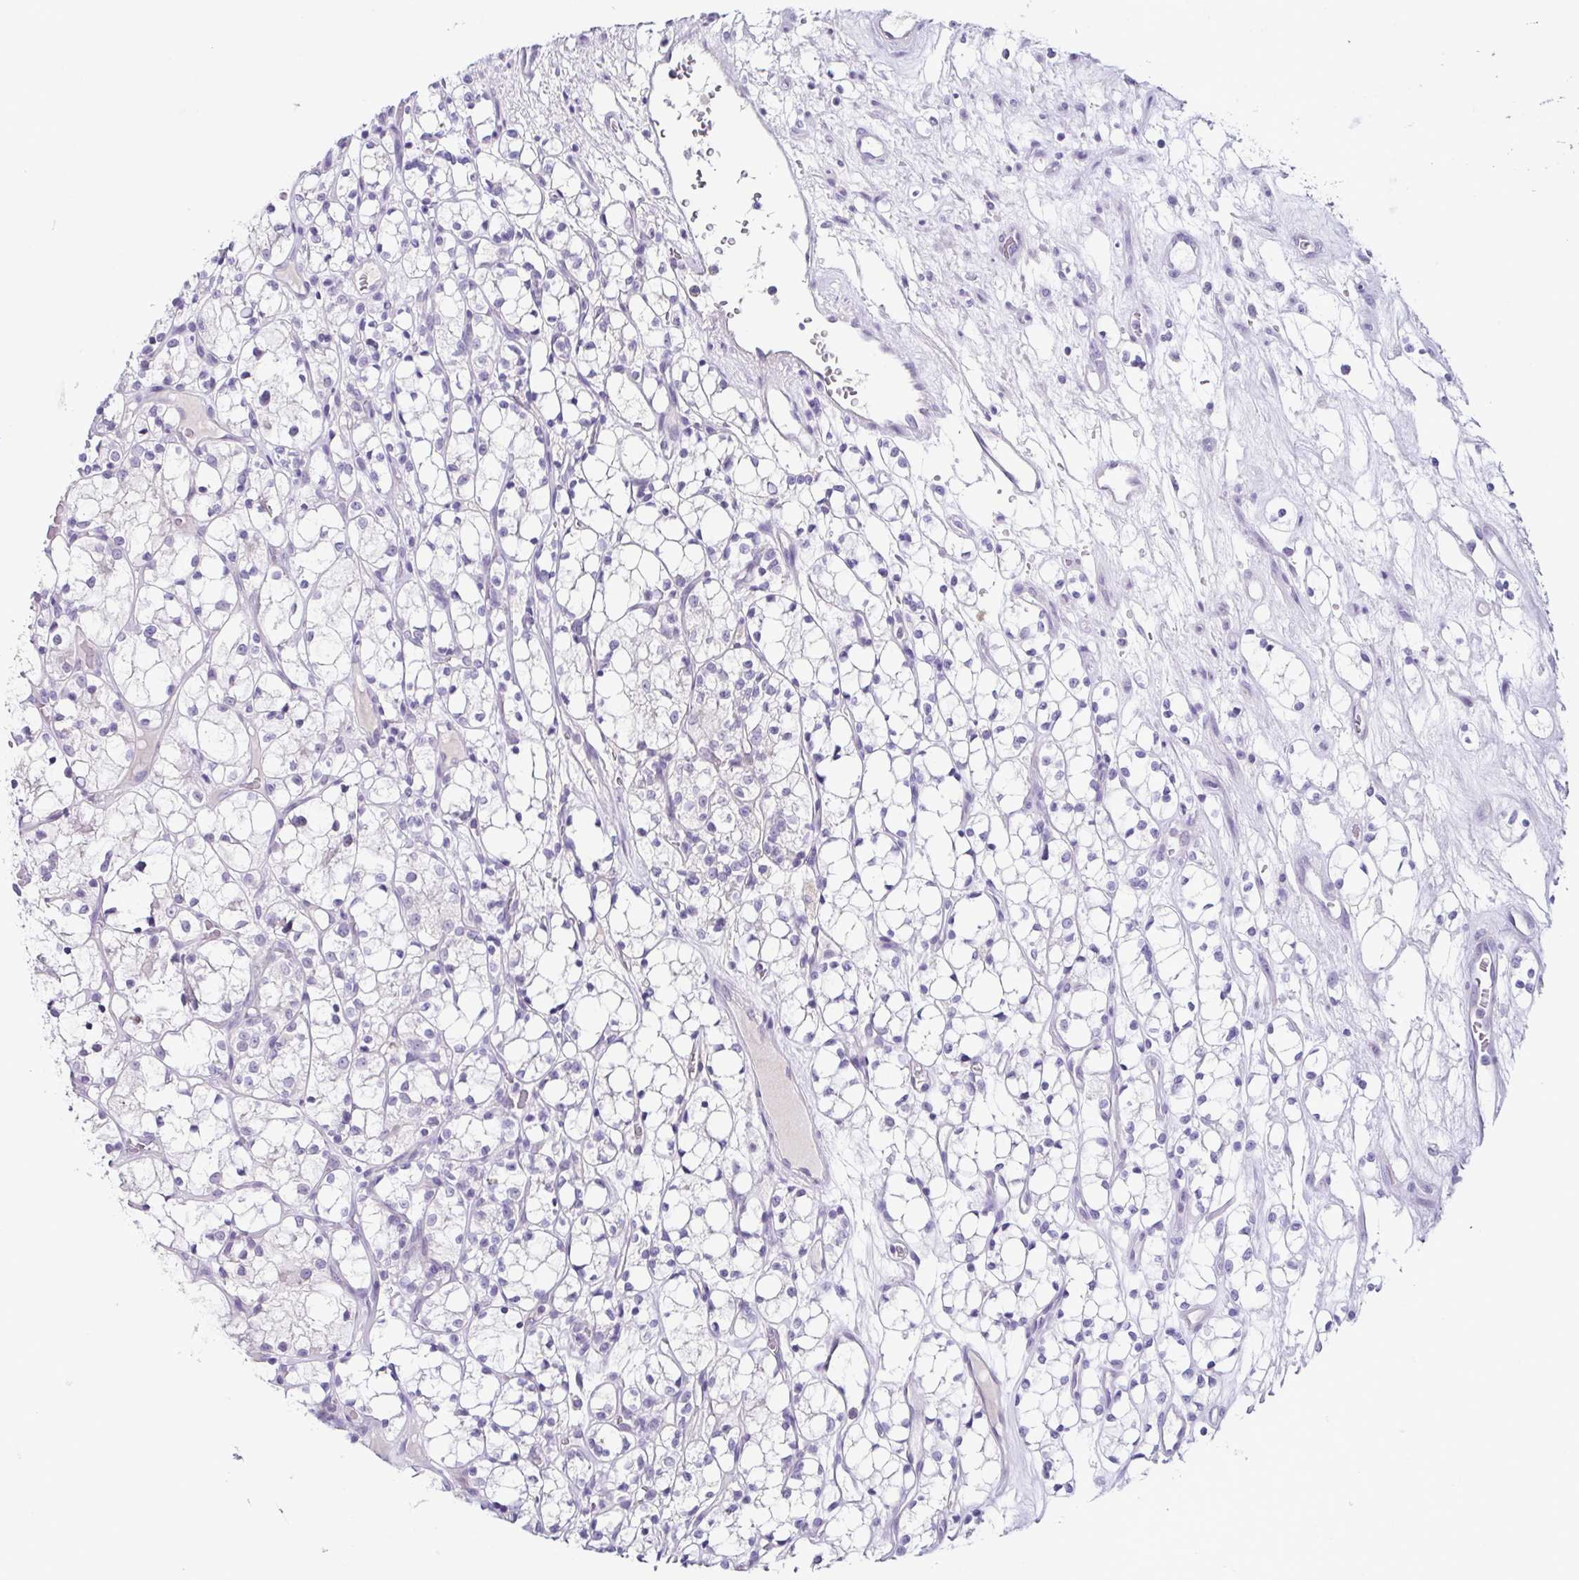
{"staining": {"intensity": "negative", "quantity": "none", "location": "none"}, "tissue": "renal cancer", "cell_type": "Tumor cells", "image_type": "cancer", "snomed": [{"axis": "morphology", "description": "Adenocarcinoma, NOS"}, {"axis": "topography", "description": "Kidney"}], "caption": "This is an IHC image of adenocarcinoma (renal). There is no staining in tumor cells.", "gene": "TP73", "patient": {"sex": "female", "age": 69}}